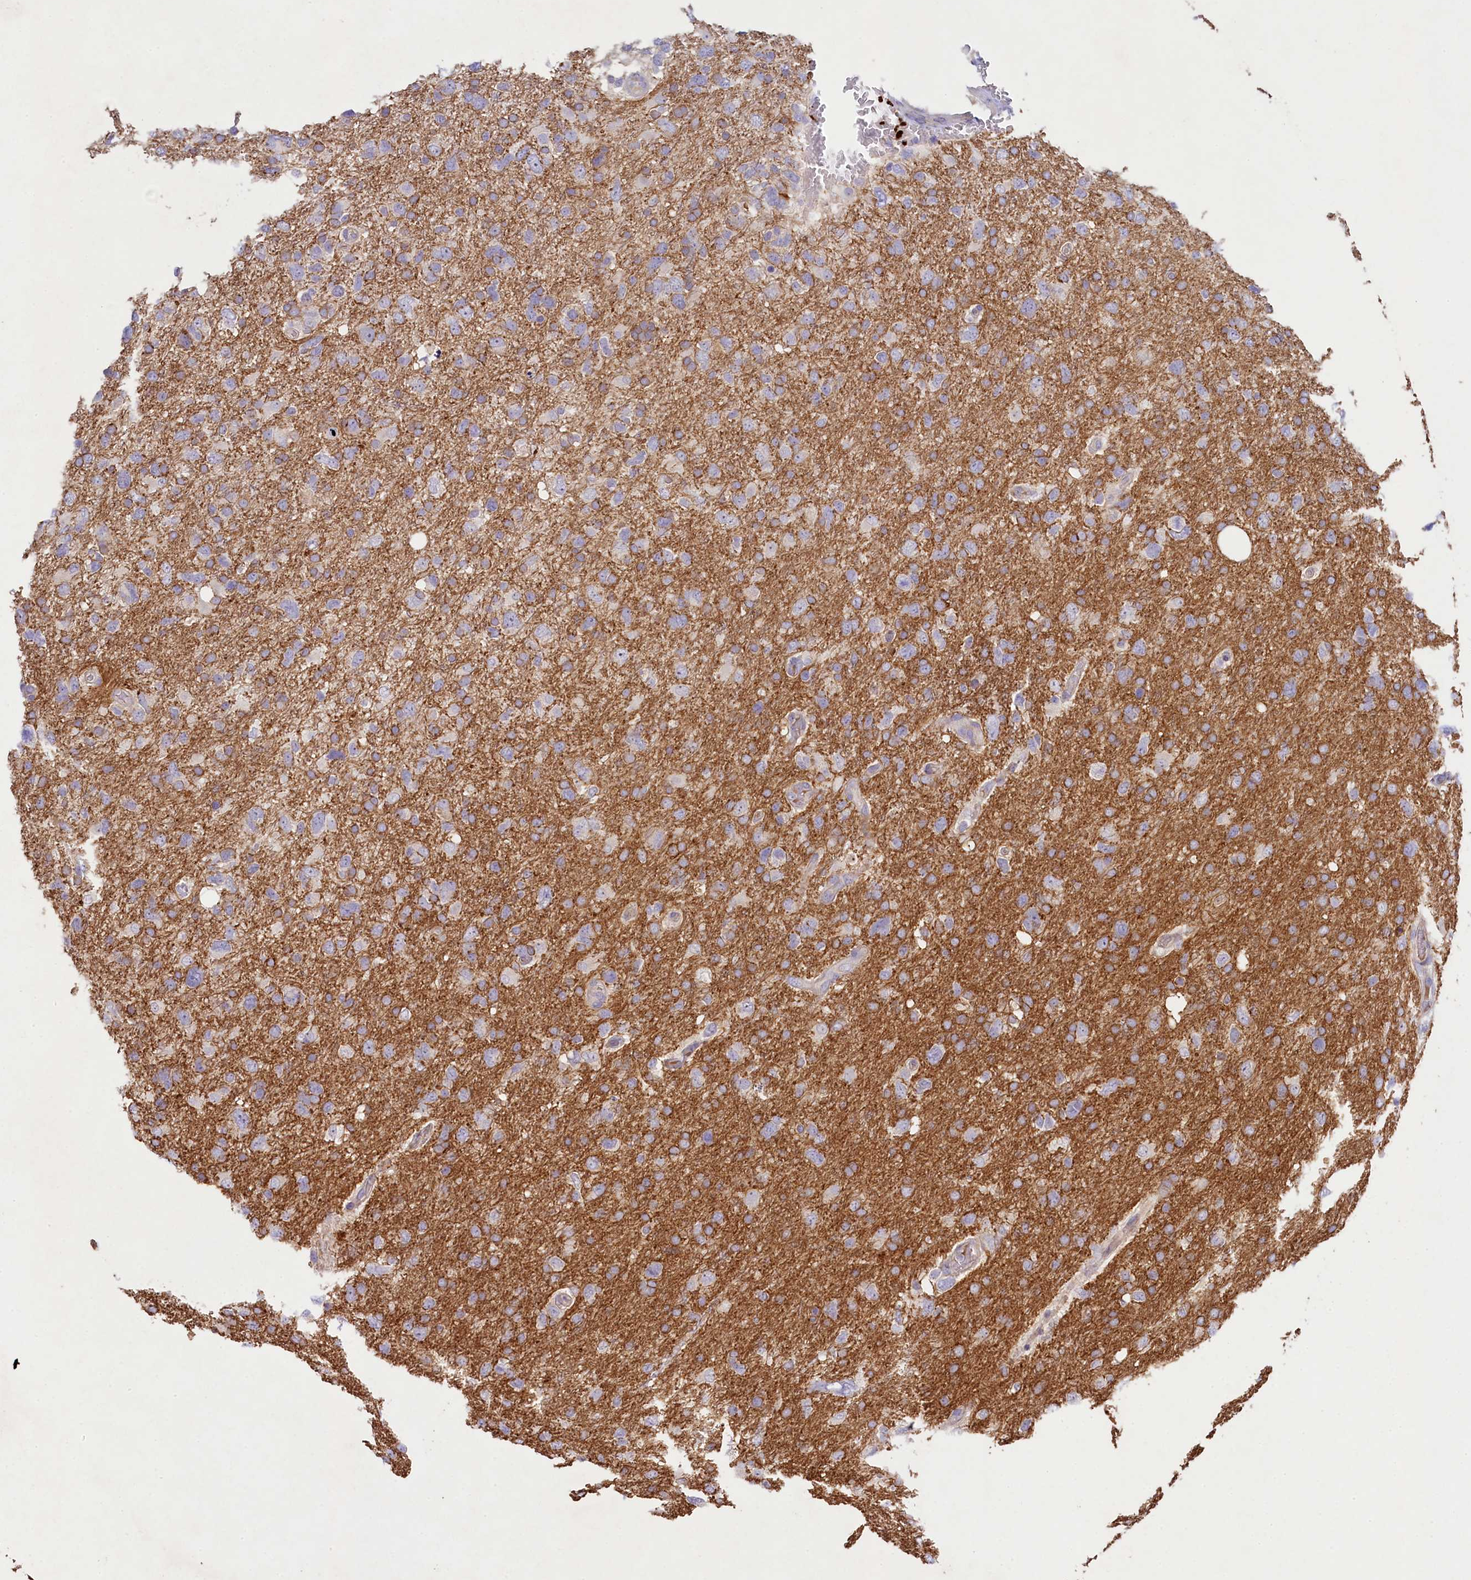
{"staining": {"intensity": "negative", "quantity": "none", "location": "none"}, "tissue": "glioma", "cell_type": "Tumor cells", "image_type": "cancer", "snomed": [{"axis": "morphology", "description": "Glioma, malignant, High grade"}, {"axis": "topography", "description": "Brain"}], "caption": "Malignant glioma (high-grade) was stained to show a protein in brown. There is no significant positivity in tumor cells.", "gene": "FXYD6", "patient": {"sex": "male", "age": 61}}